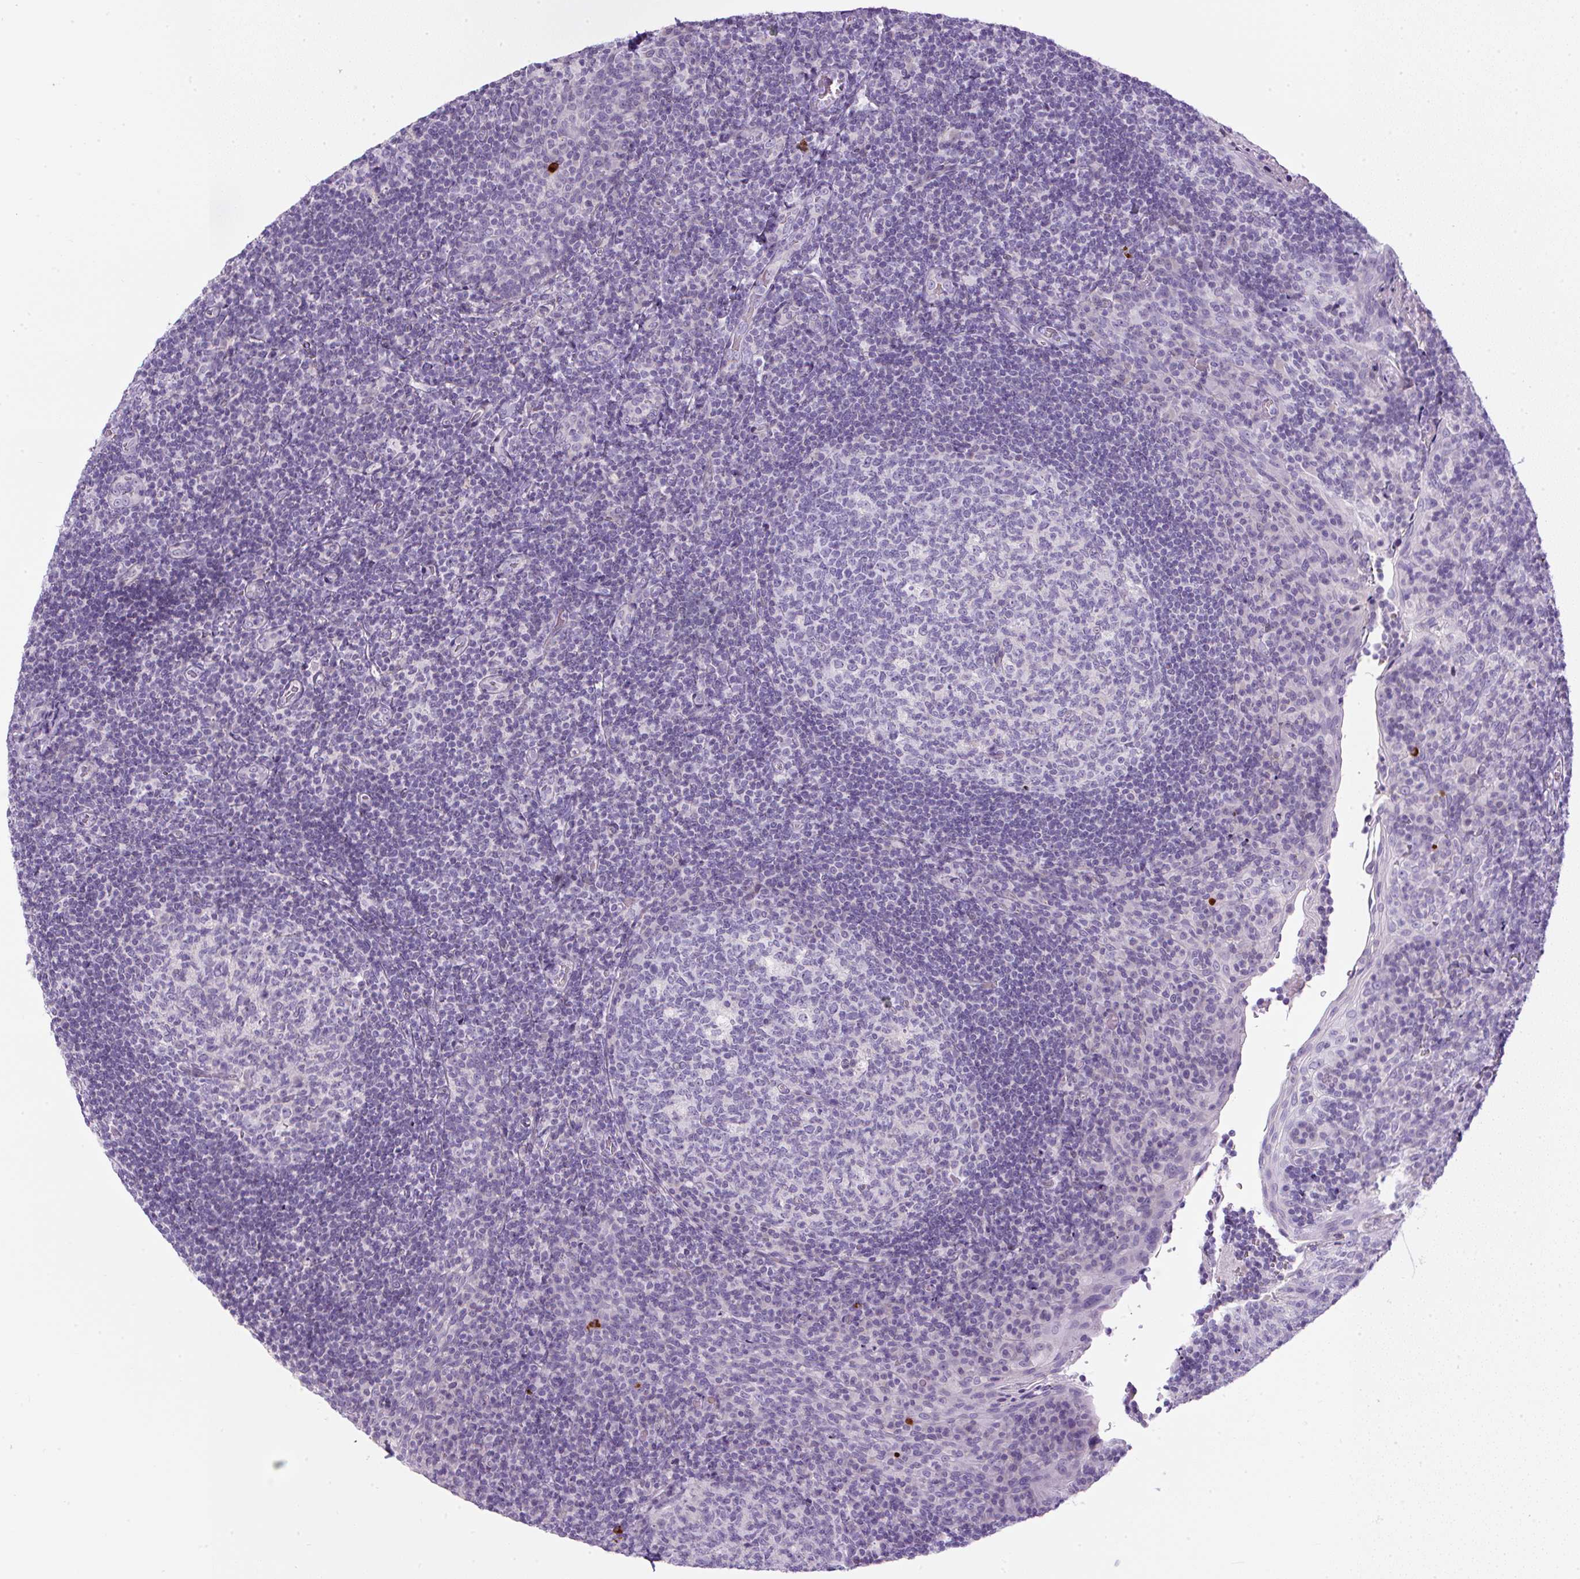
{"staining": {"intensity": "negative", "quantity": "none", "location": "none"}, "tissue": "tonsil", "cell_type": "Germinal center cells", "image_type": "normal", "snomed": [{"axis": "morphology", "description": "Normal tissue, NOS"}, {"axis": "topography", "description": "Tonsil"}], "caption": "Photomicrograph shows no protein positivity in germinal center cells of unremarkable tonsil. The staining is performed using DAB (3,3'-diaminobenzidine) brown chromogen with nuclei counter-stained in using hematoxylin.", "gene": "FGFBP3", "patient": {"sex": "male", "age": 17}}